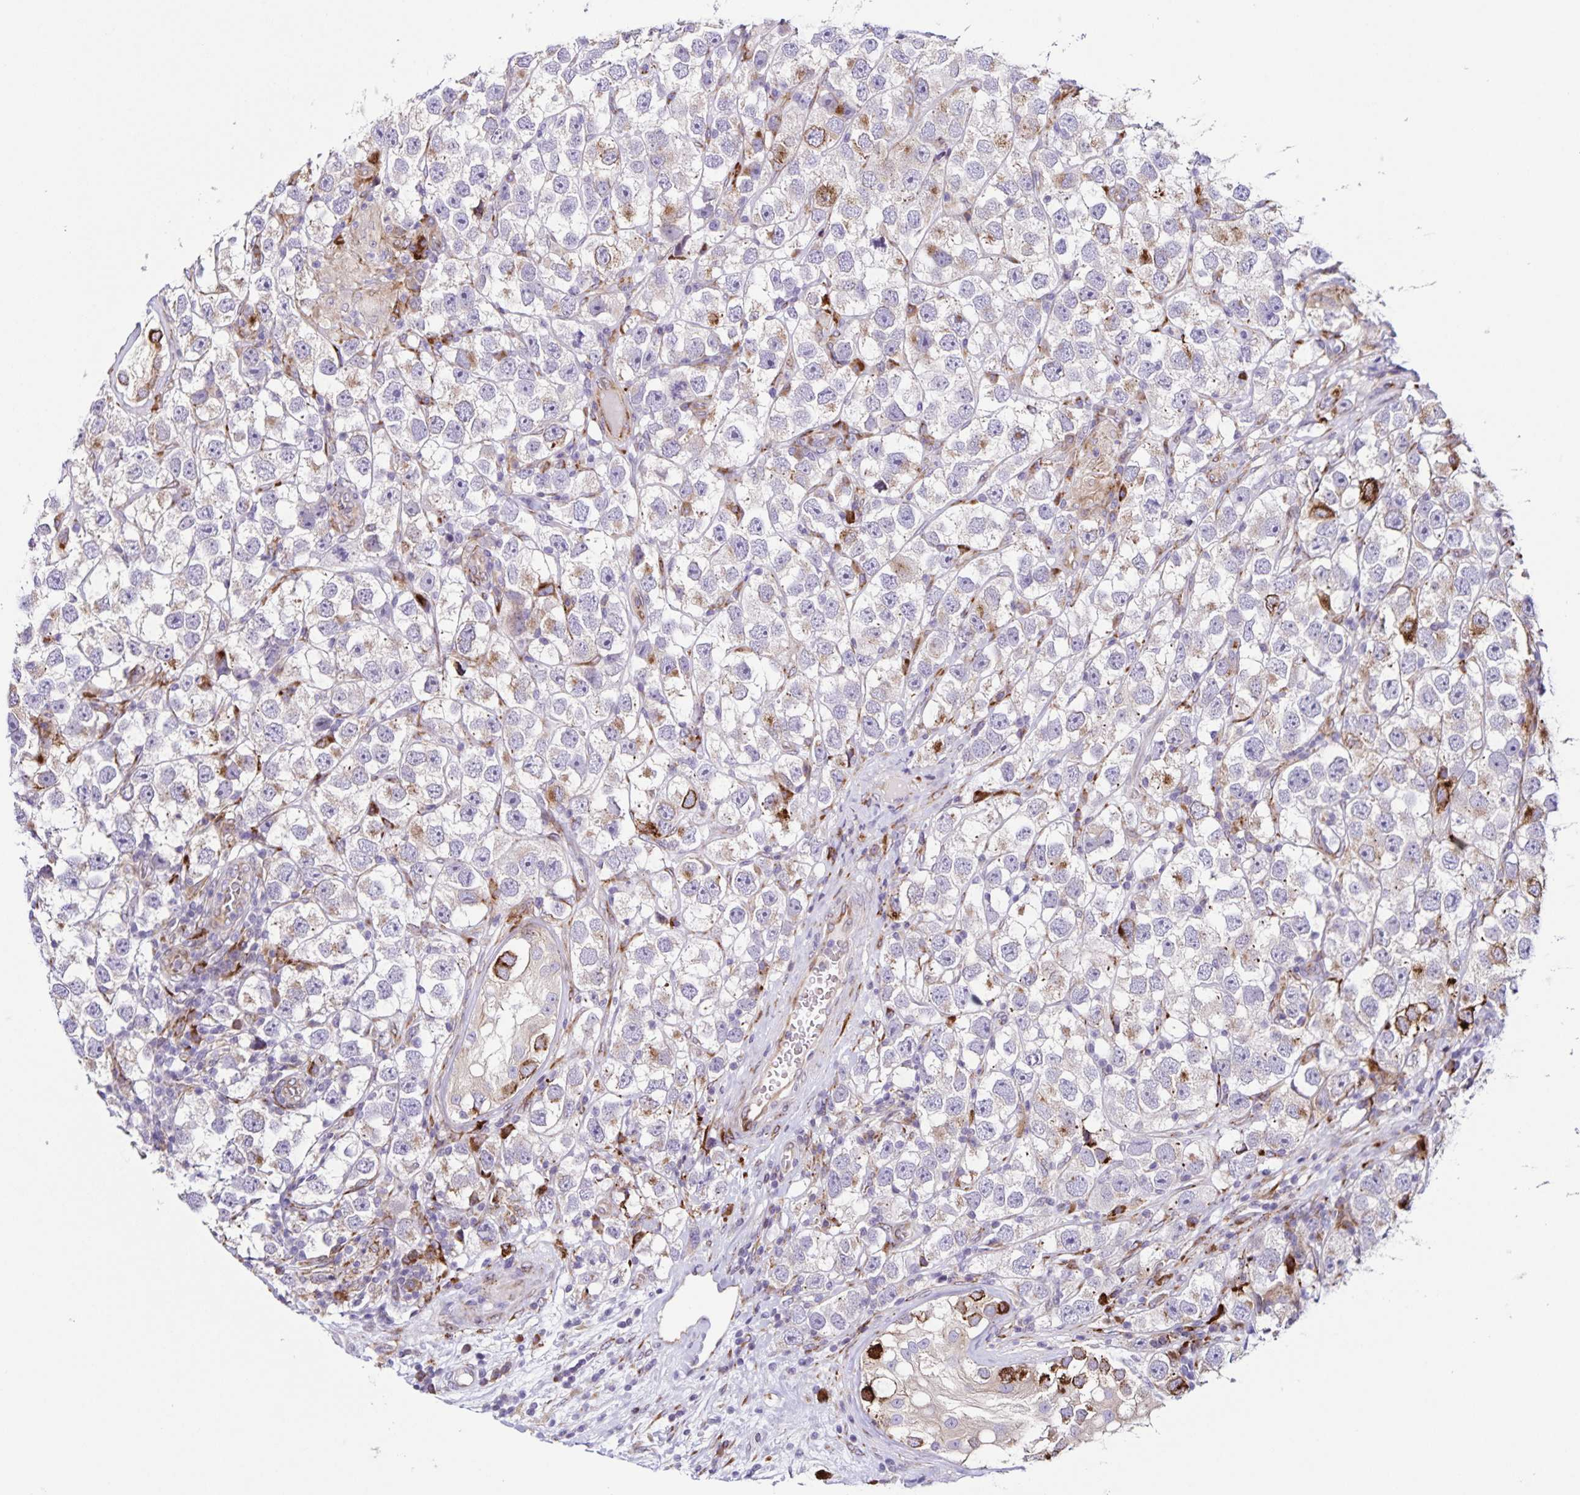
{"staining": {"intensity": "moderate", "quantity": "<25%", "location": "cytoplasmic/membranous"}, "tissue": "testis cancer", "cell_type": "Tumor cells", "image_type": "cancer", "snomed": [{"axis": "morphology", "description": "Seminoma, NOS"}, {"axis": "topography", "description": "Testis"}], "caption": "Human testis seminoma stained with a brown dye displays moderate cytoplasmic/membranous positive staining in about <25% of tumor cells.", "gene": "OSBPL5", "patient": {"sex": "male", "age": 26}}